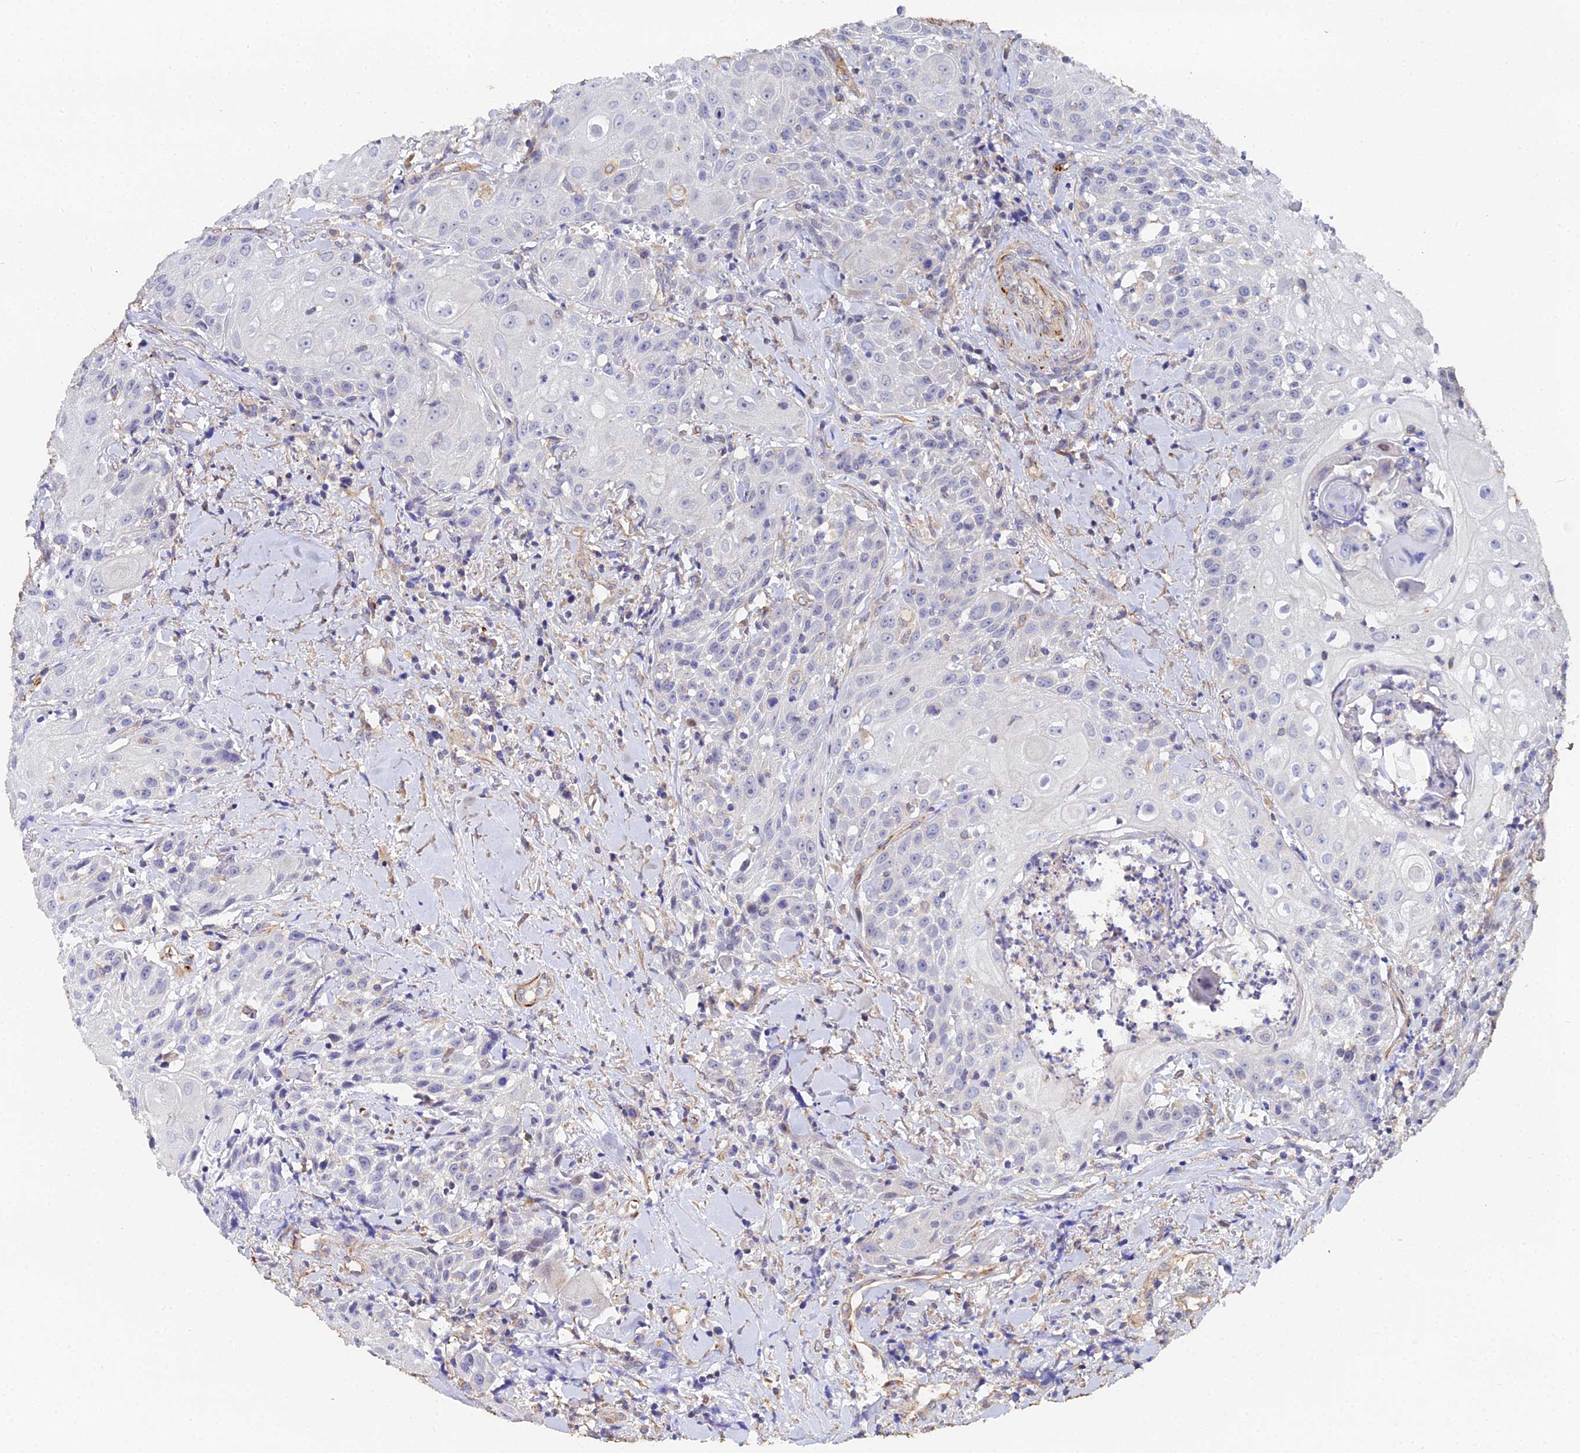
{"staining": {"intensity": "negative", "quantity": "none", "location": "none"}, "tissue": "head and neck cancer", "cell_type": "Tumor cells", "image_type": "cancer", "snomed": [{"axis": "morphology", "description": "Squamous cell carcinoma, NOS"}, {"axis": "topography", "description": "Oral tissue"}, {"axis": "topography", "description": "Head-Neck"}], "caption": "Human head and neck cancer stained for a protein using immunohistochemistry shows no staining in tumor cells.", "gene": "ENSG00000268674", "patient": {"sex": "female", "age": 82}}